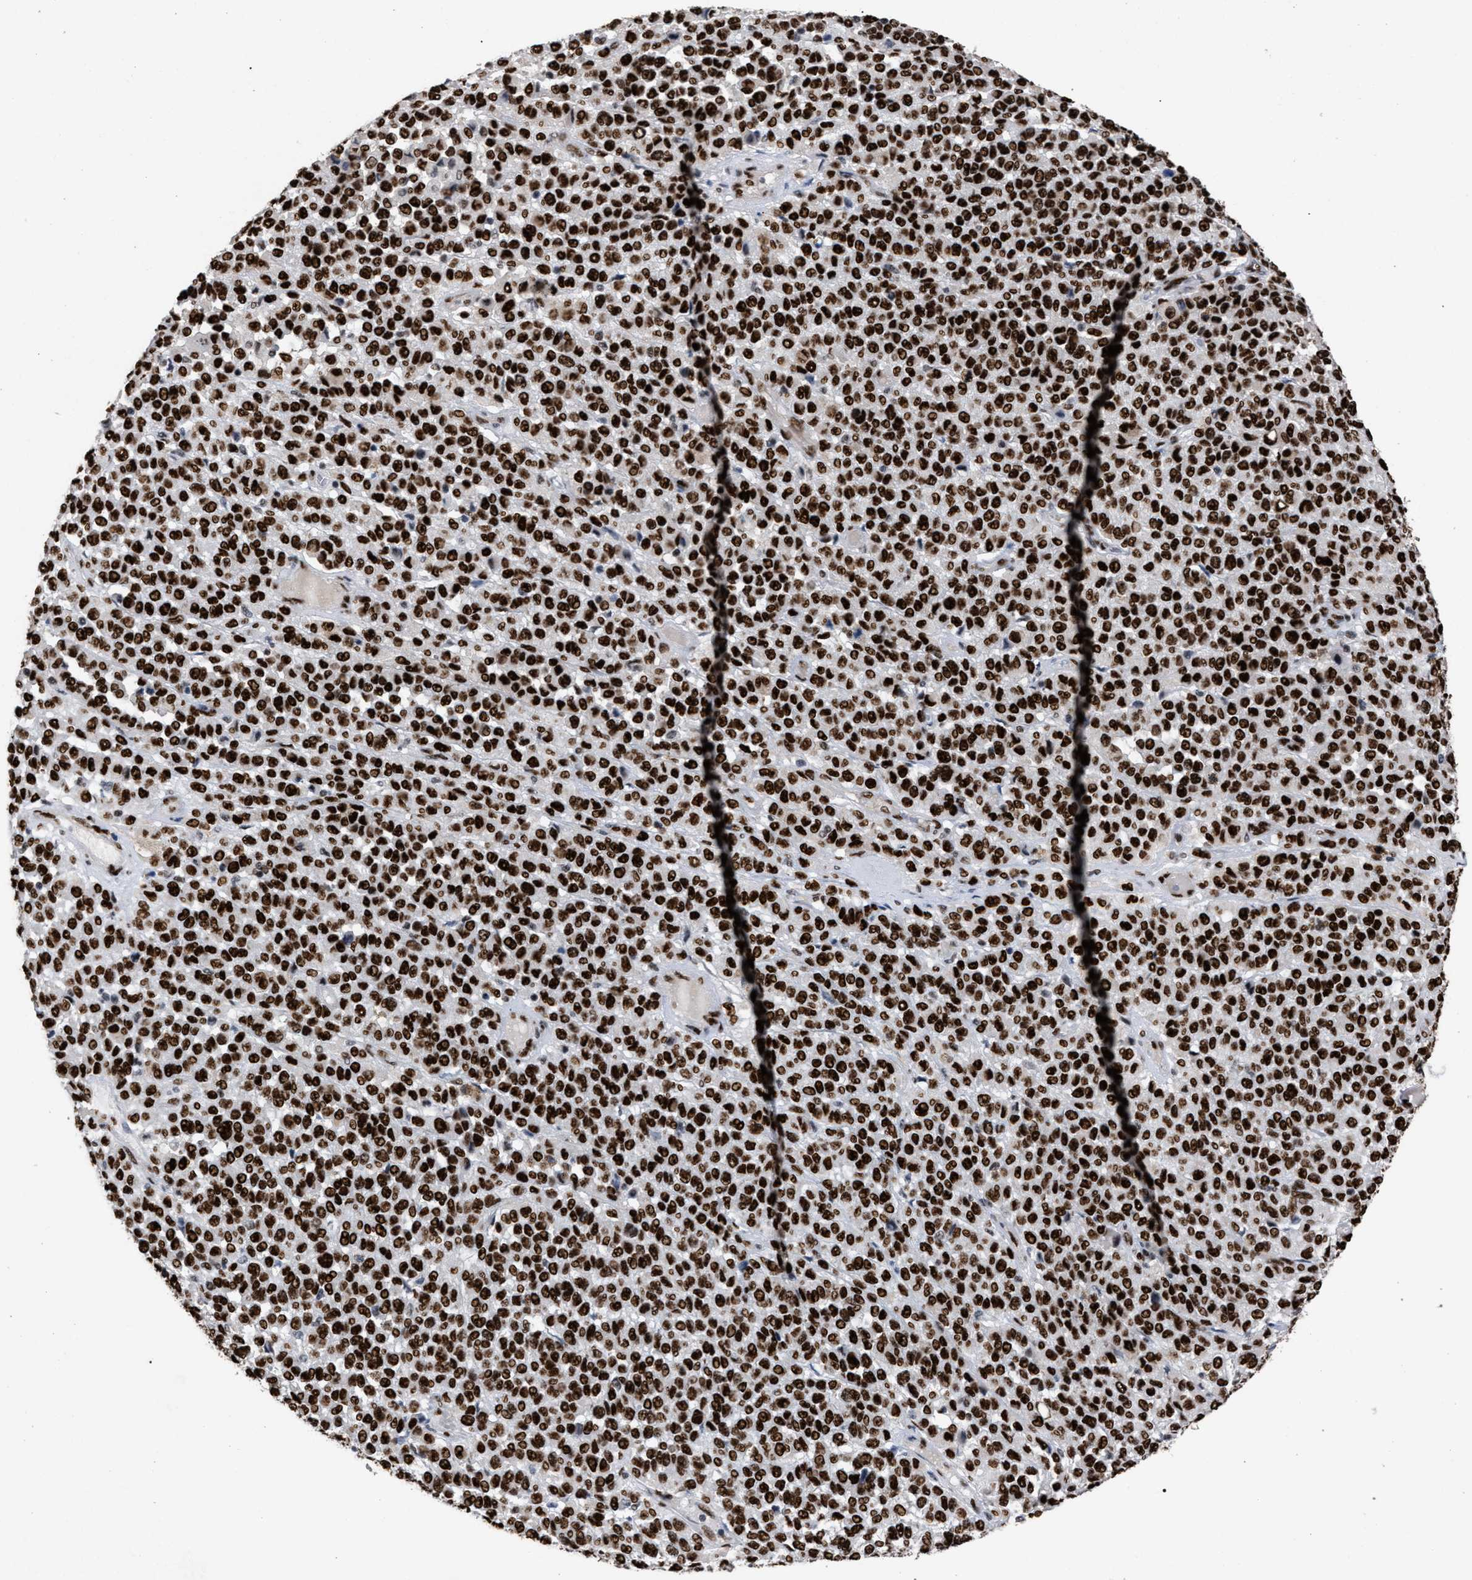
{"staining": {"intensity": "strong", "quantity": ">75%", "location": "nuclear"}, "tissue": "melanoma", "cell_type": "Tumor cells", "image_type": "cancer", "snomed": [{"axis": "morphology", "description": "Malignant melanoma, Metastatic site"}, {"axis": "topography", "description": "Pancreas"}], "caption": "Immunohistochemical staining of human malignant melanoma (metastatic site) displays strong nuclear protein staining in approximately >75% of tumor cells.", "gene": "TP53BP1", "patient": {"sex": "female", "age": 30}}